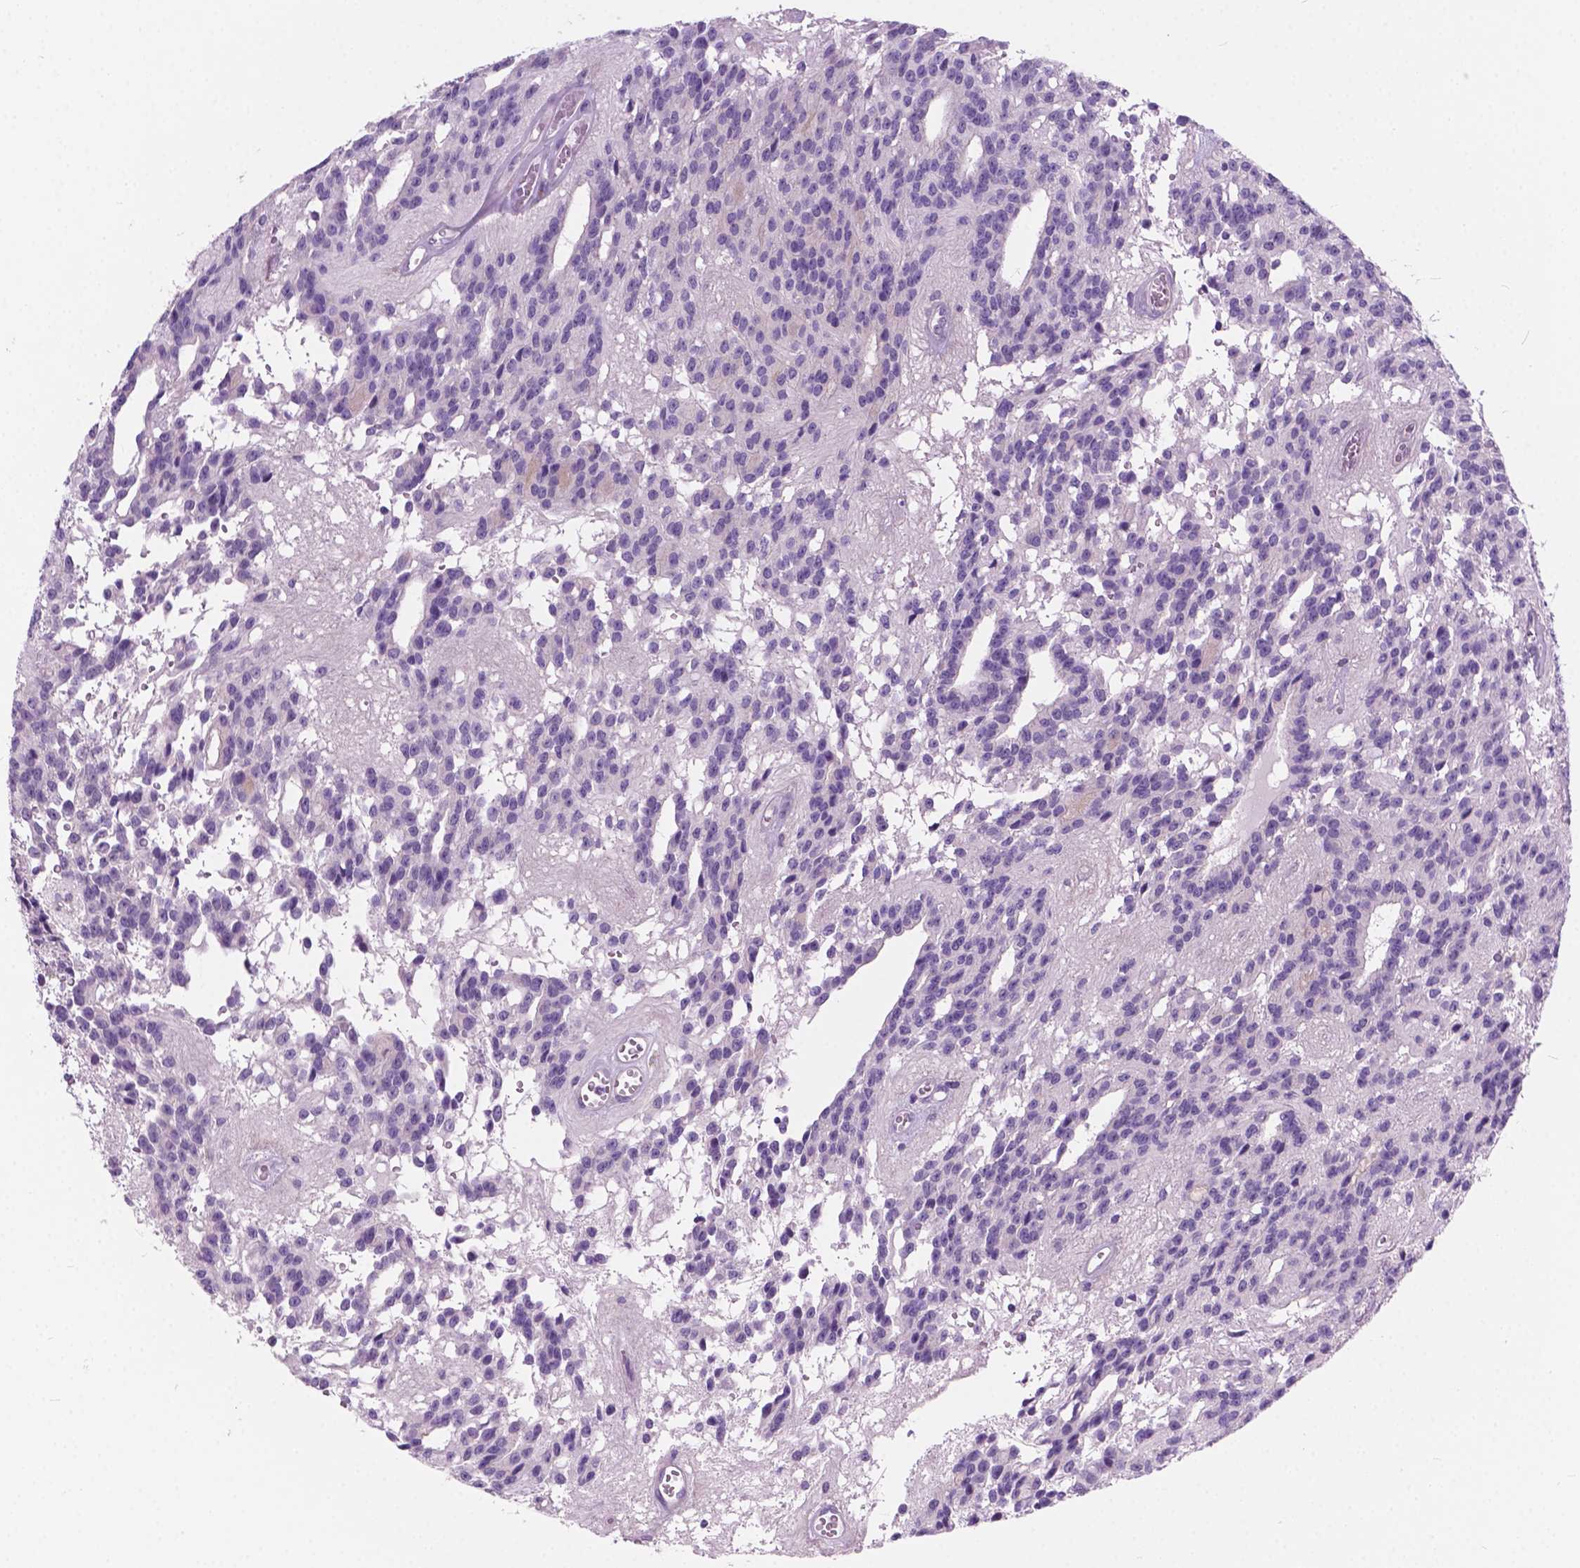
{"staining": {"intensity": "negative", "quantity": "none", "location": "none"}, "tissue": "glioma", "cell_type": "Tumor cells", "image_type": "cancer", "snomed": [{"axis": "morphology", "description": "Glioma, malignant, Low grade"}, {"axis": "topography", "description": "Brain"}], "caption": "An IHC photomicrograph of malignant glioma (low-grade) is shown. There is no staining in tumor cells of malignant glioma (low-grade). (Stains: DAB (3,3'-diaminobenzidine) IHC with hematoxylin counter stain, Microscopy: brightfield microscopy at high magnification).", "gene": "ARMS2", "patient": {"sex": "male", "age": 31}}